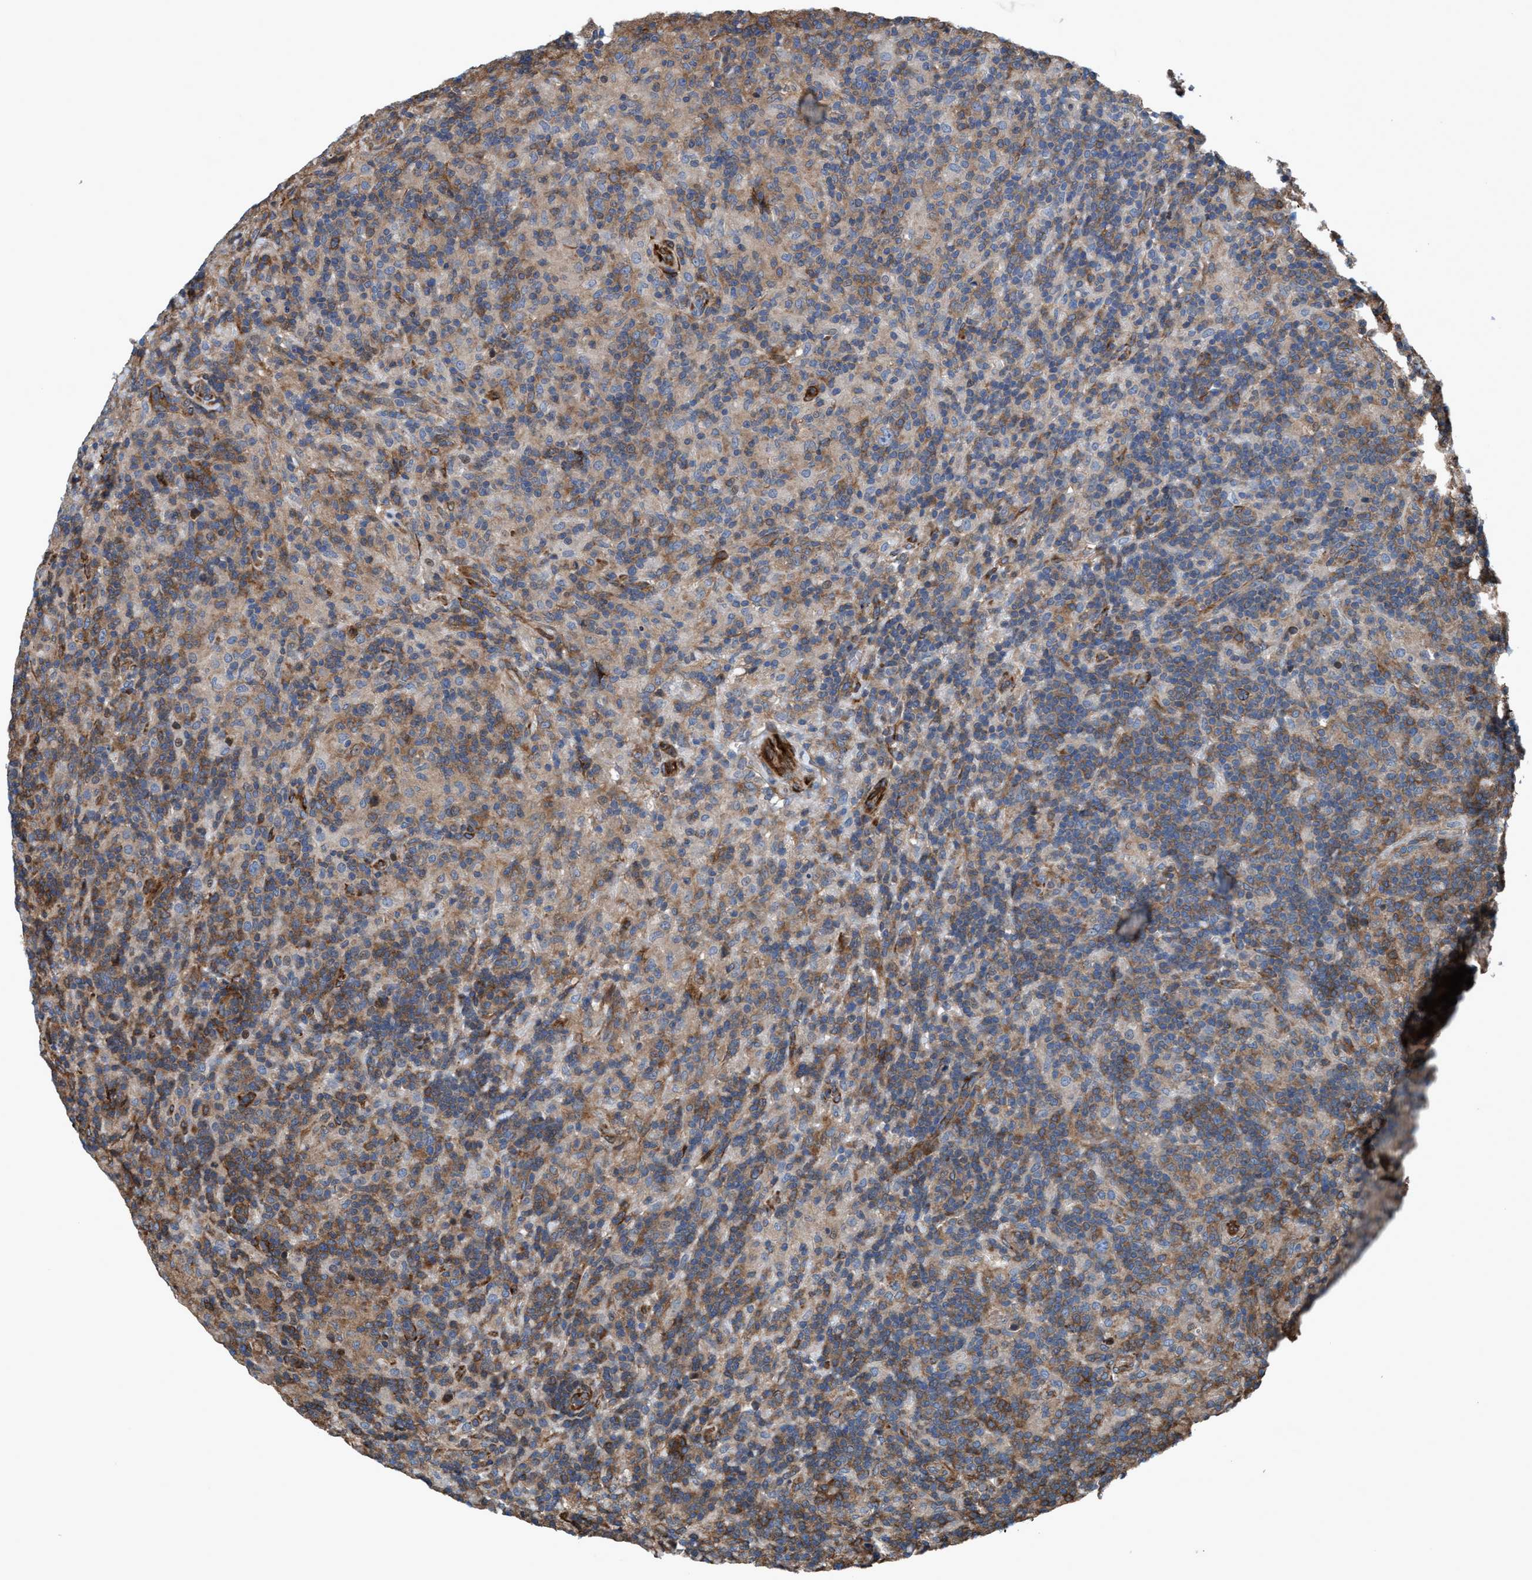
{"staining": {"intensity": "moderate", "quantity": "25%-75%", "location": "cytoplasmic/membranous"}, "tissue": "lymphoma", "cell_type": "Tumor cells", "image_type": "cancer", "snomed": [{"axis": "morphology", "description": "Hodgkin's disease, NOS"}, {"axis": "topography", "description": "Lymph node"}], "caption": "This image displays lymphoma stained with immunohistochemistry to label a protein in brown. The cytoplasmic/membranous of tumor cells show moderate positivity for the protein. Nuclei are counter-stained blue.", "gene": "NMT1", "patient": {"sex": "male", "age": 70}}